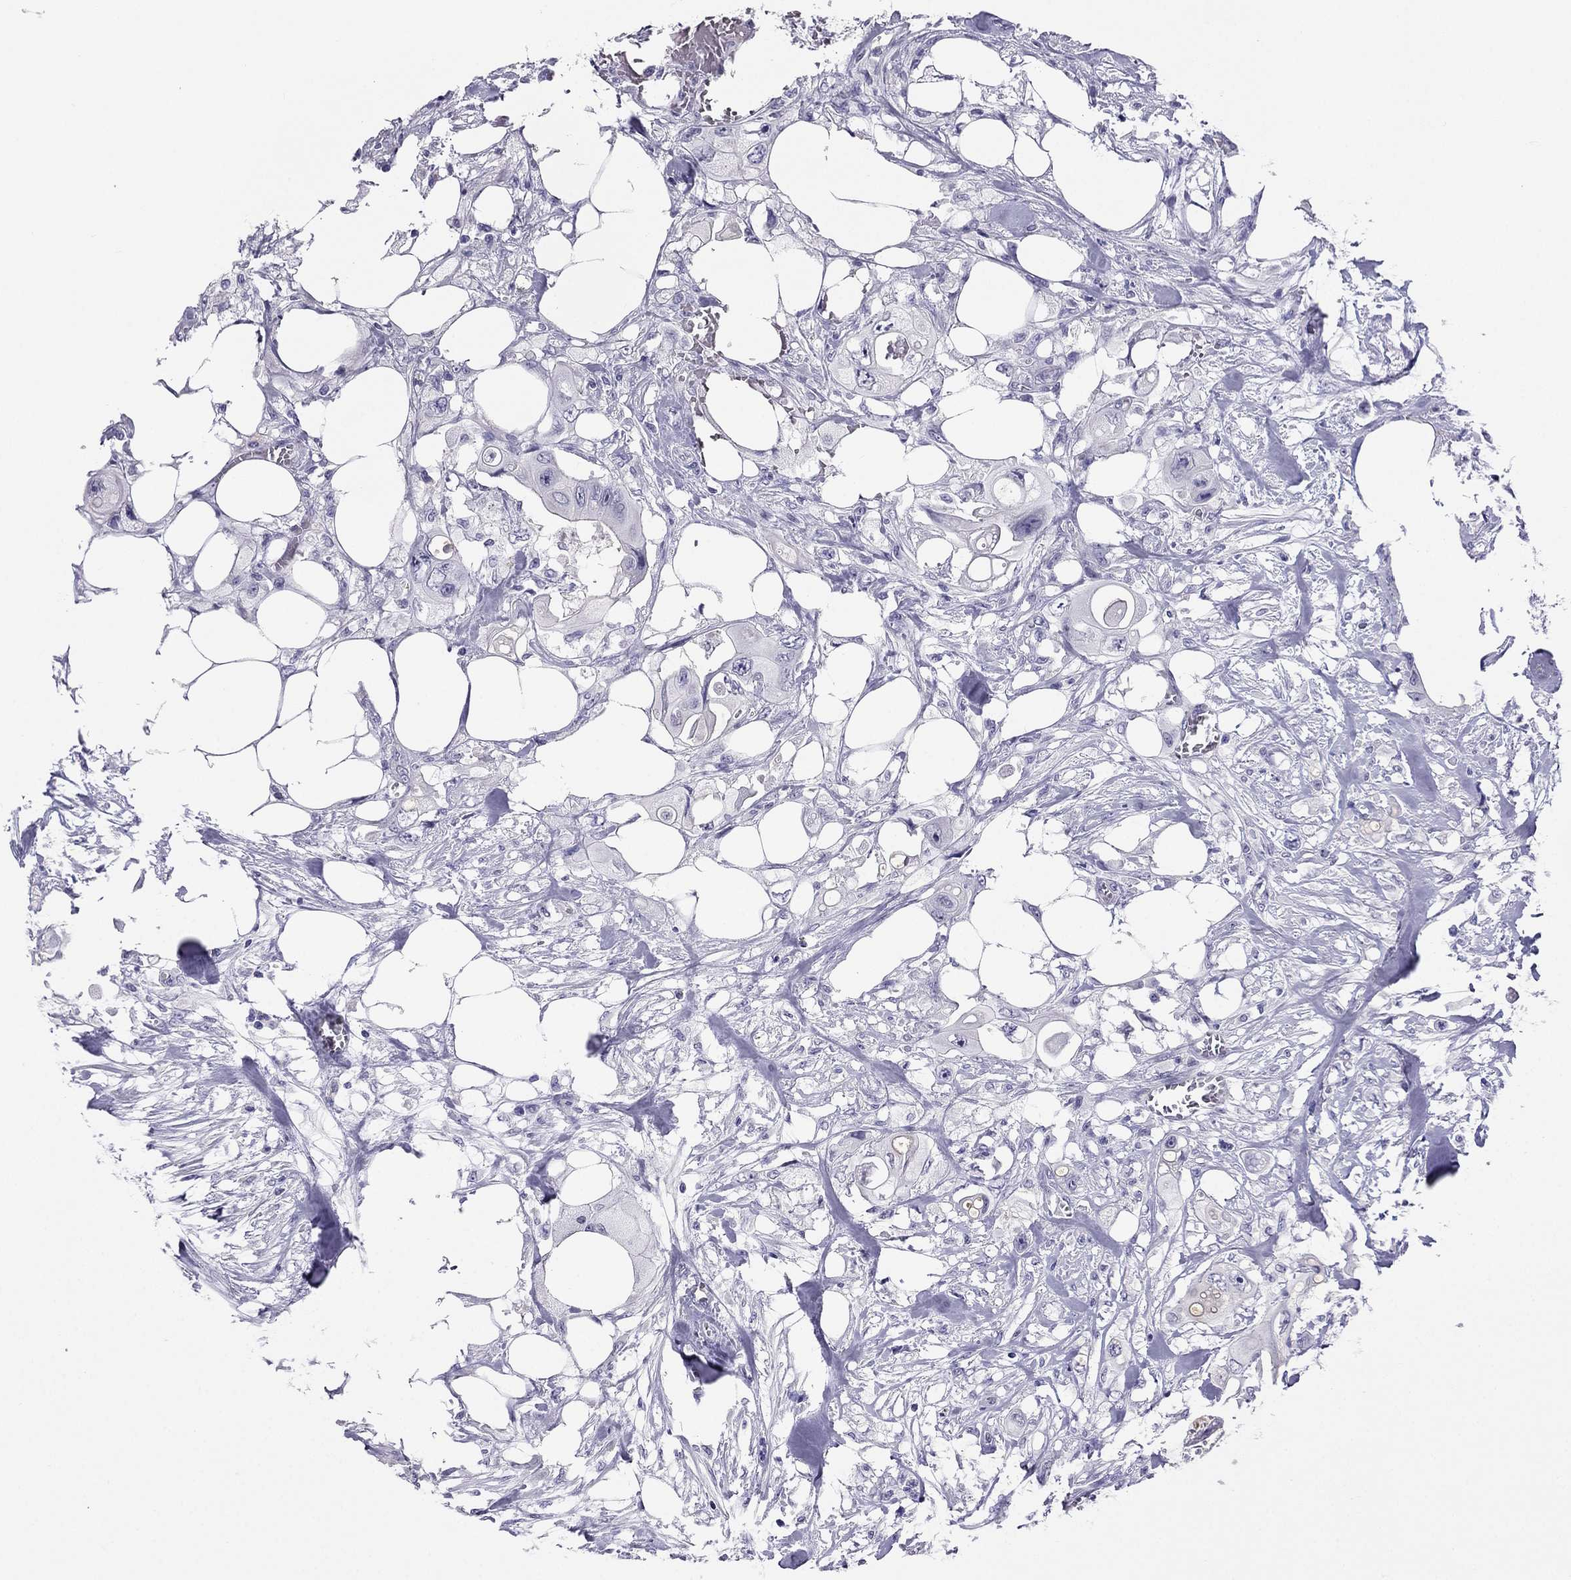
{"staining": {"intensity": "negative", "quantity": "none", "location": "none"}, "tissue": "colorectal cancer", "cell_type": "Tumor cells", "image_type": "cancer", "snomed": [{"axis": "morphology", "description": "Adenocarcinoma, NOS"}, {"axis": "topography", "description": "Rectum"}], "caption": "A histopathology image of colorectal cancer (adenocarcinoma) stained for a protein displays no brown staining in tumor cells. (DAB immunohistochemistry (IHC), high magnification).", "gene": "CROCC2", "patient": {"sex": "male", "age": 63}}